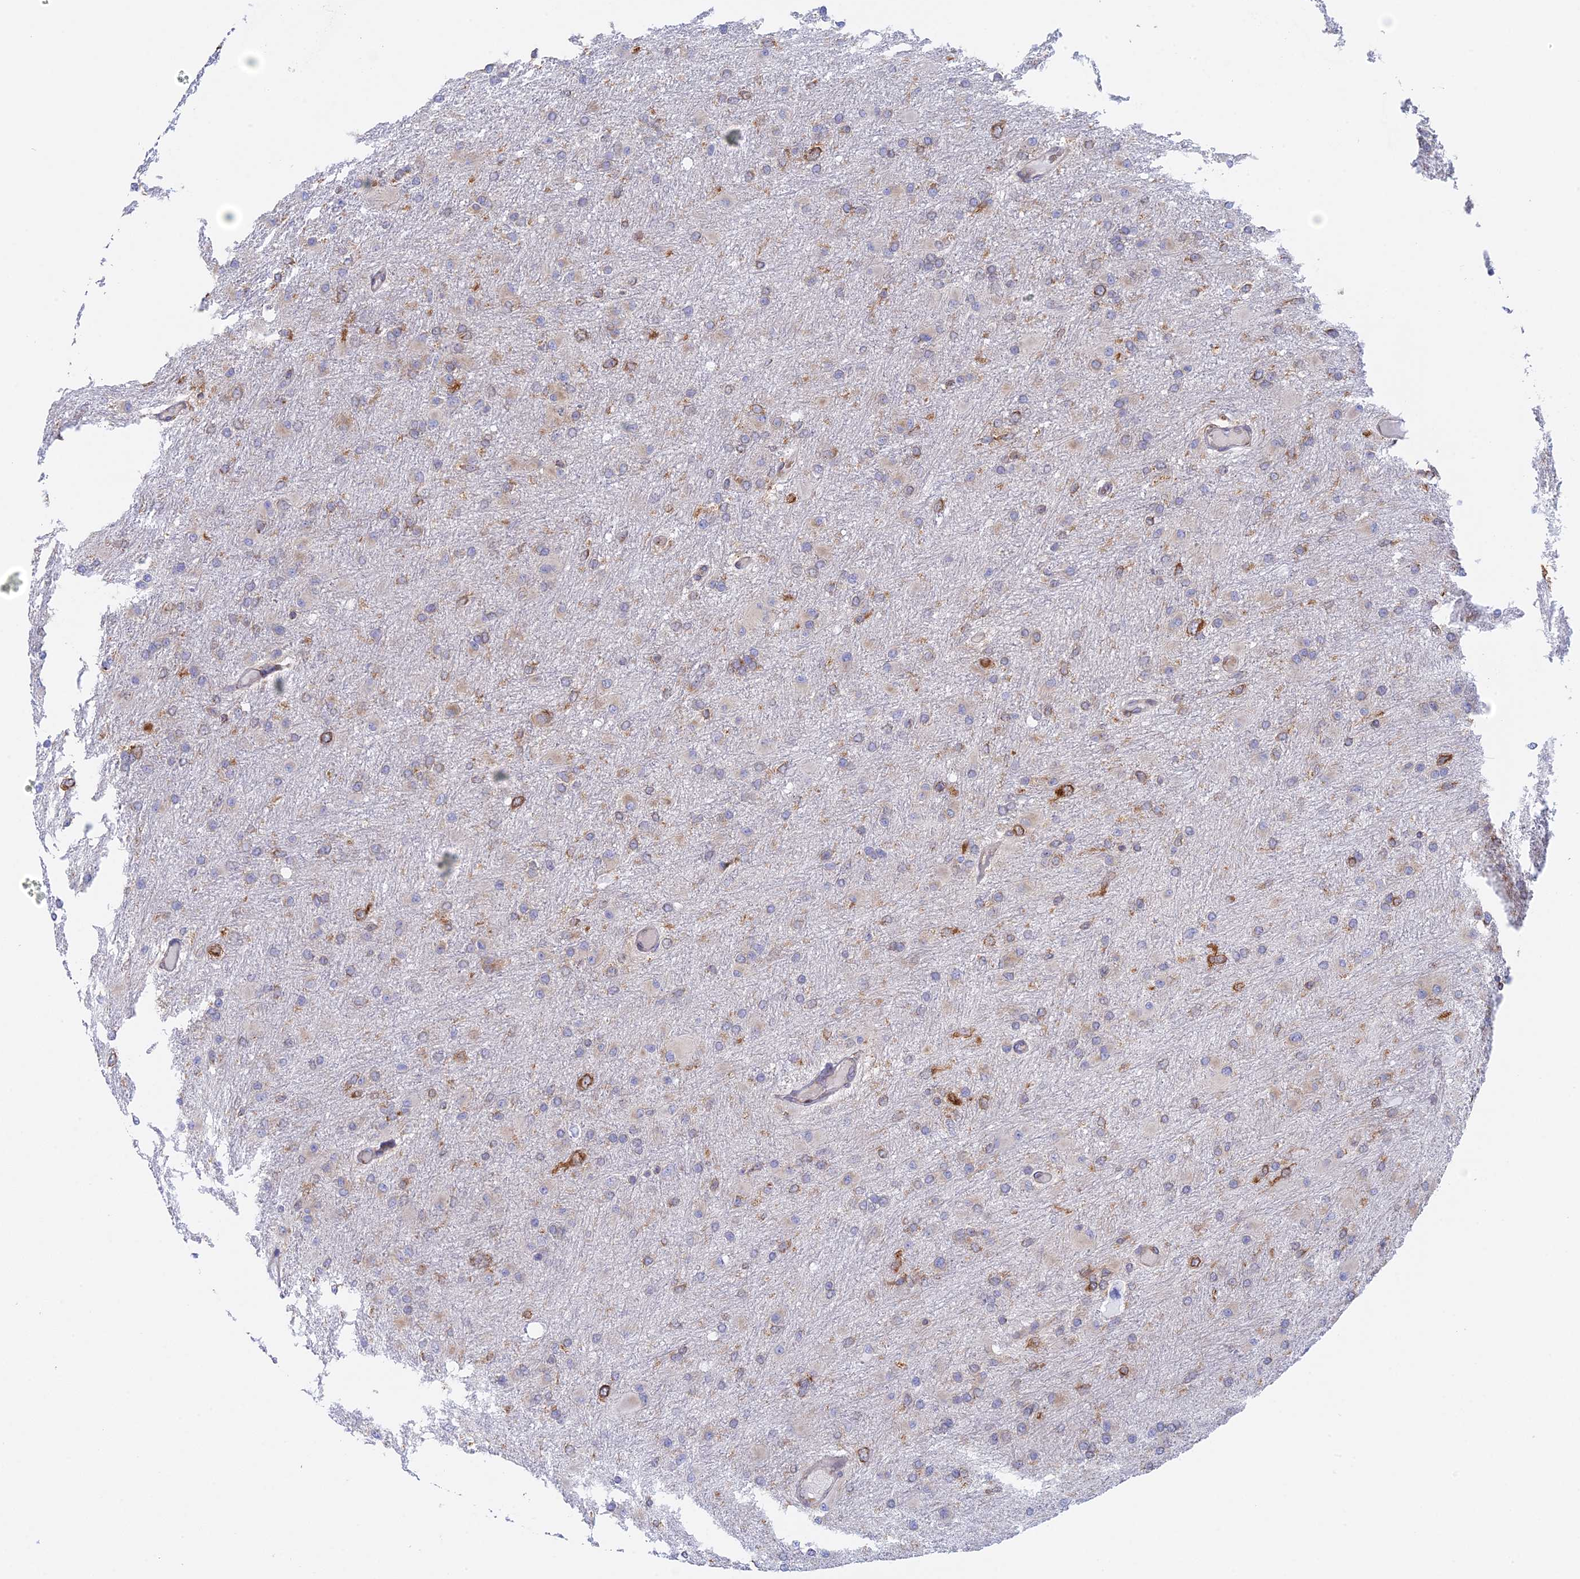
{"staining": {"intensity": "moderate", "quantity": "<25%", "location": "cytoplasmic/membranous"}, "tissue": "glioma", "cell_type": "Tumor cells", "image_type": "cancer", "snomed": [{"axis": "morphology", "description": "Glioma, malignant, High grade"}, {"axis": "topography", "description": "Cerebral cortex"}], "caption": "Malignant high-grade glioma stained with IHC shows moderate cytoplasmic/membranous staining in approximately <25% of tumor cells. Ihc stains the protein in brown and the nuclei are stained blue.", "gene": "GMIP", "patient": {"sex": "female", "age": 36}}